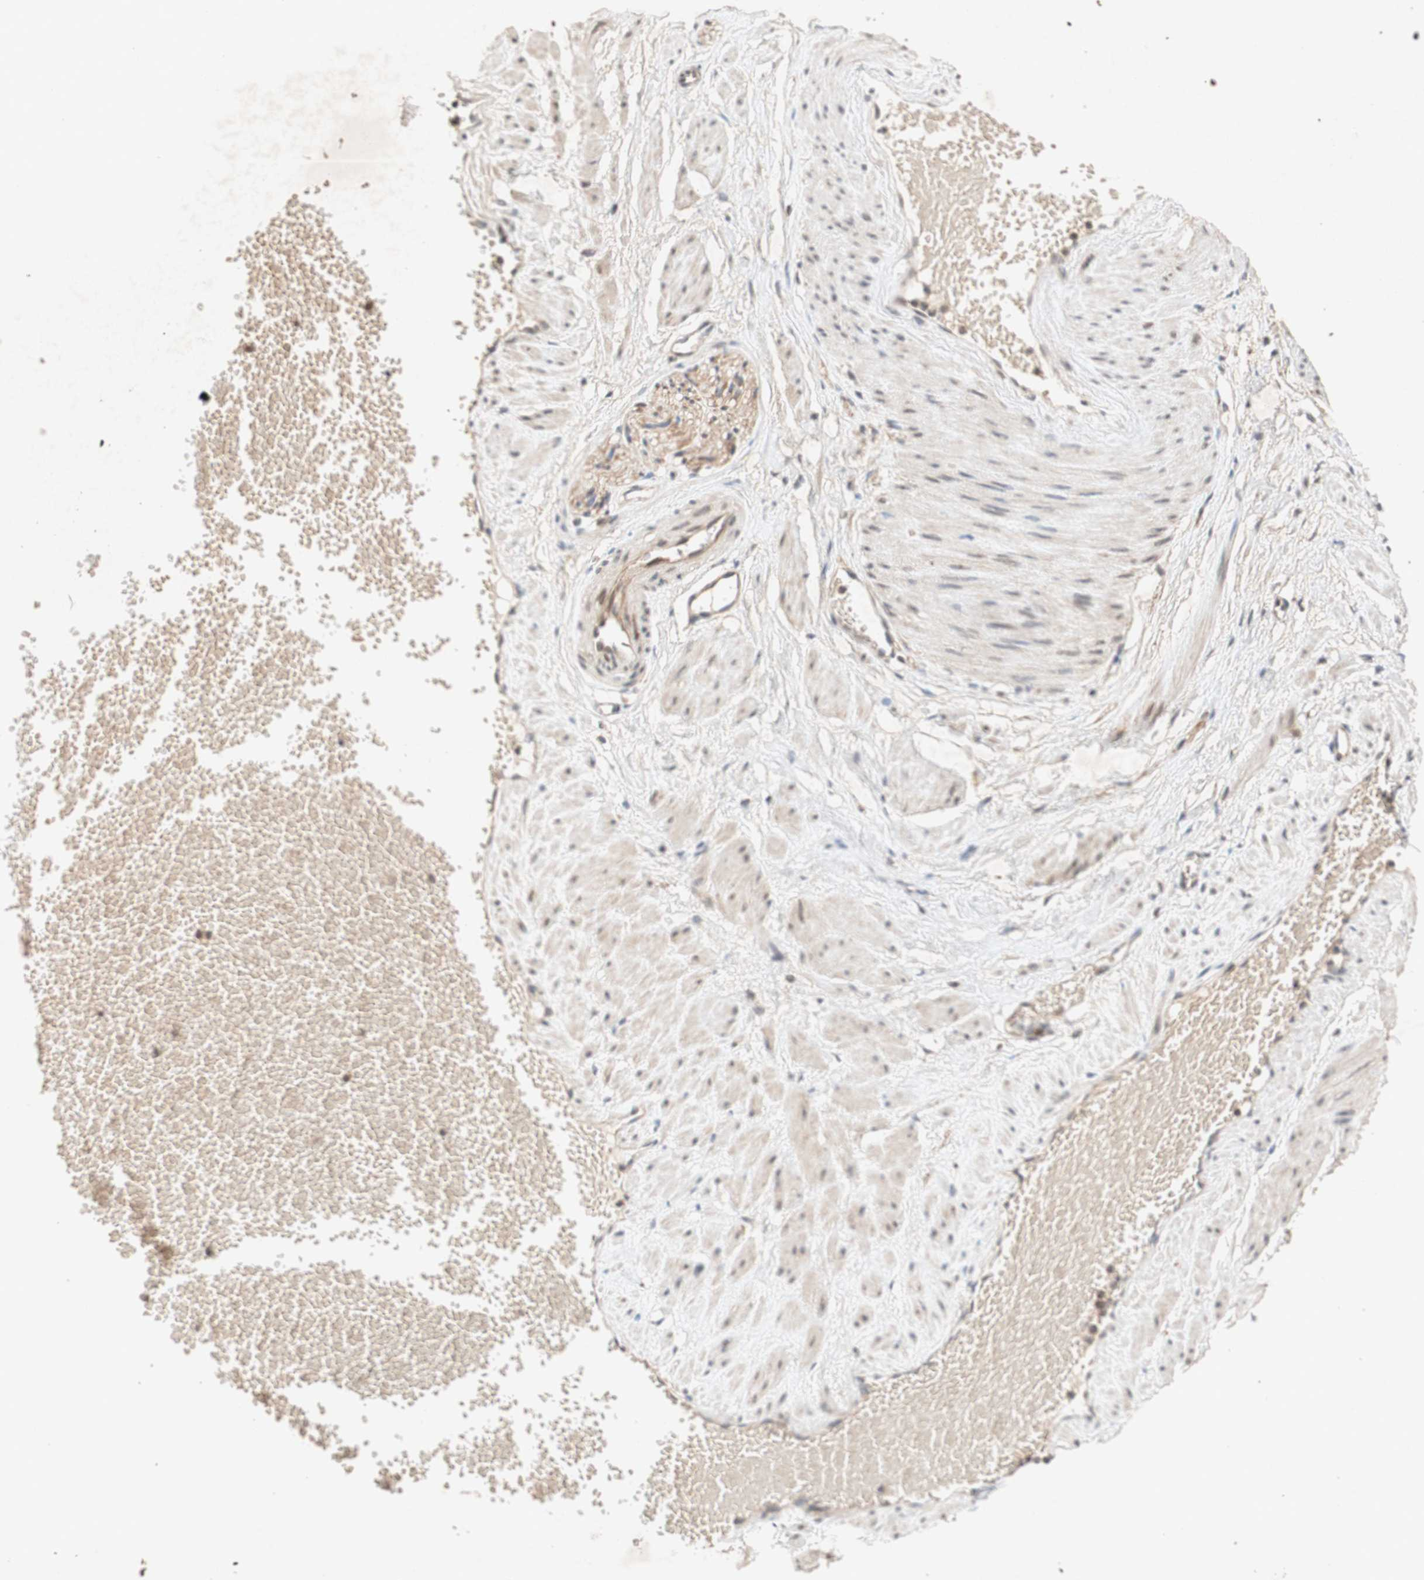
{"staining": {"intensity": "moderate", "quantity": ">75%", "location": "cytoplasmic/membranous,nuclear"}, "tissue": "adipose tissue", "cell_type": "Adipocytes", "image_type": "normal", "snomed": [{"axis": "morphology", "description": "Normal tissue, NOS"}, {"axis": "topography", "description": "Soft tissue"}, {"axis": "topography", "description": "Vascular tissue"}], "caption": "Adipose tissue was stained to show a protein in brown. There is medium levels of moderate cytoplasmic/membranous,nuclear expression in approximately >75% of adipocytes. The staining is performed using DAB (3,3'-diaminobenzidine) brown chromogen to label protein expression. The nuclei are counter-stained blue using hematoxylin.", "gene": "PIN1", "patient": {"sex": "female", "age": 35}}